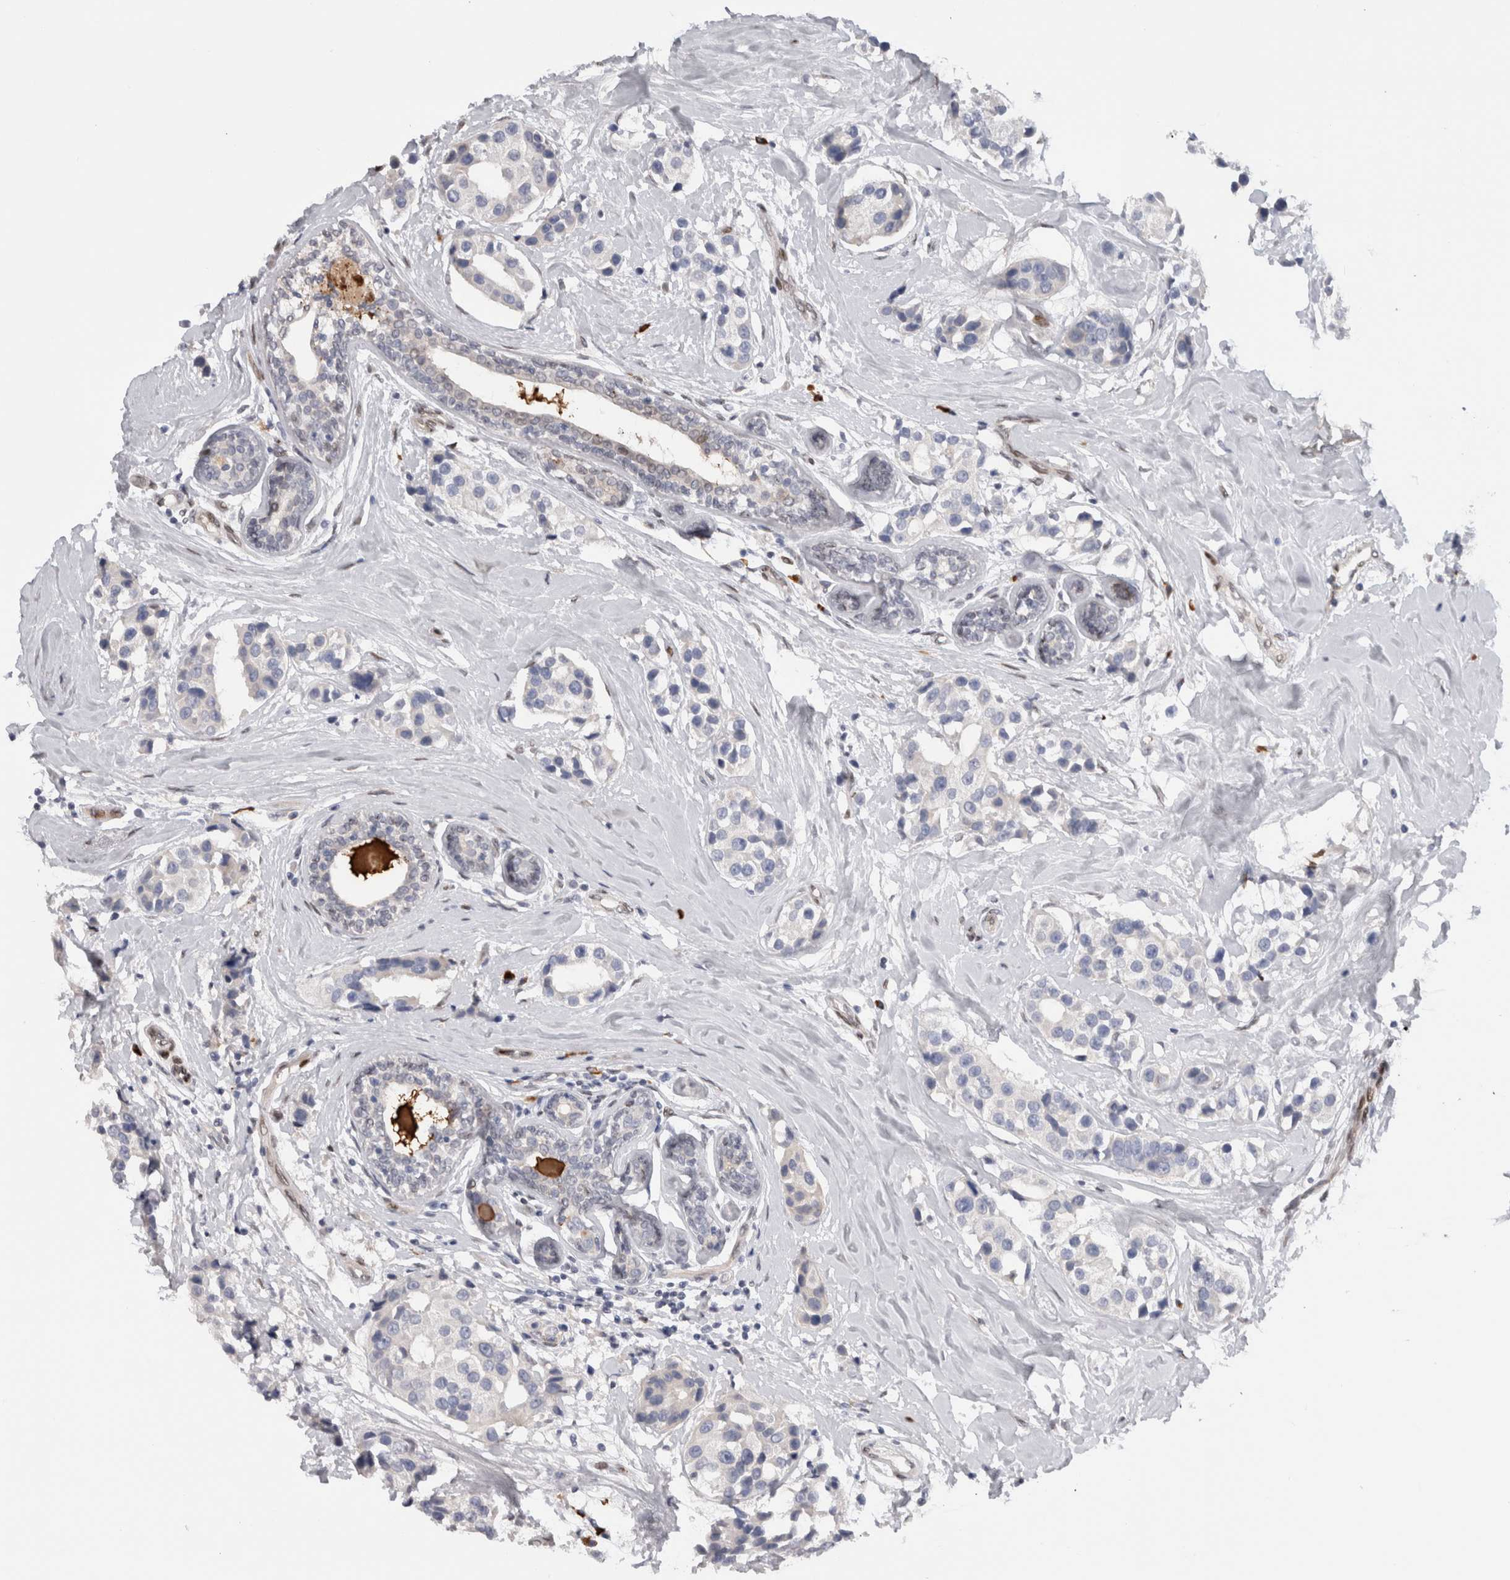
{"staining": {"intensity": "negative", "quantity": "none", "location": "none"}, "tissue": "breast cancer", "cell_type": "Tumor cells", "image_type": "cancer", "snomed": [{"axis": "morphology", "description": "Normal tissue, NOS"}, {"axis": "morphology", "description": "Duct carcinoma"}, {"axis": "topography", "description": "Breast"}], "caption": "Immunohistochemistry histopathology image of breast cancer (intraductal carcinoma) stained for a protein (brown), which displays no positivity in tumor cells.", "gene": "DMTN", "patient": {"sex": "female", "age": 39}}